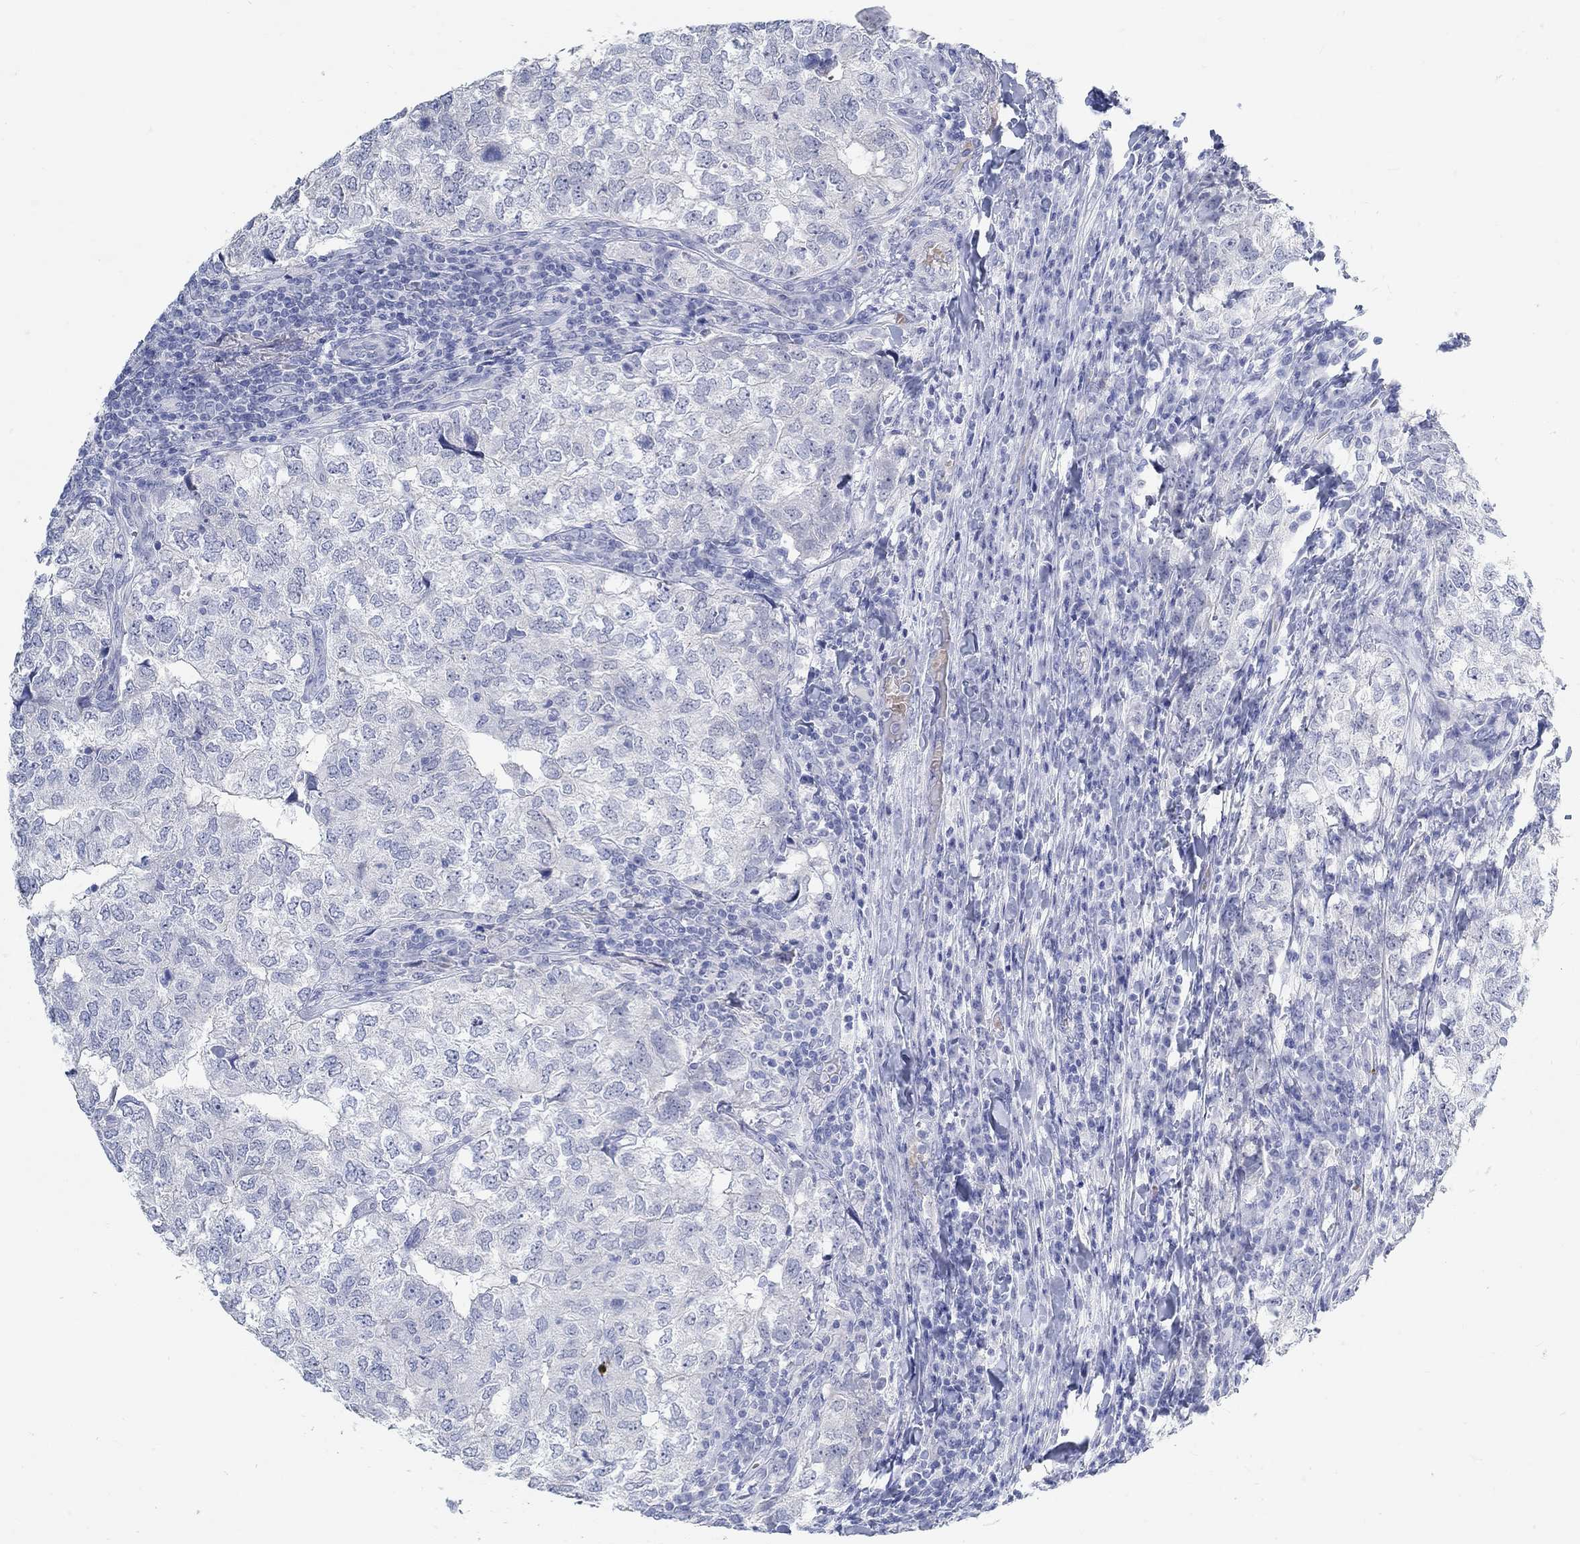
{"staining": {"intensity": "negative", "quantity": "none", "location": "none"}, "tissue": "breast cancer", "cell_type": "Tumor cells", "image_type": "cancer", "snomed": [{"axis": "morphology", "description": "Duct carcinoma"}, {"axis": "topography", "description": "Breast"}], "caption": "DAB immunohistochemical staining of breast invasive ductal carcinoma exhibits no significant expression in tumor cells.", "gene": "GRIA3", "patient": {"sex": "female", "age": 30}}